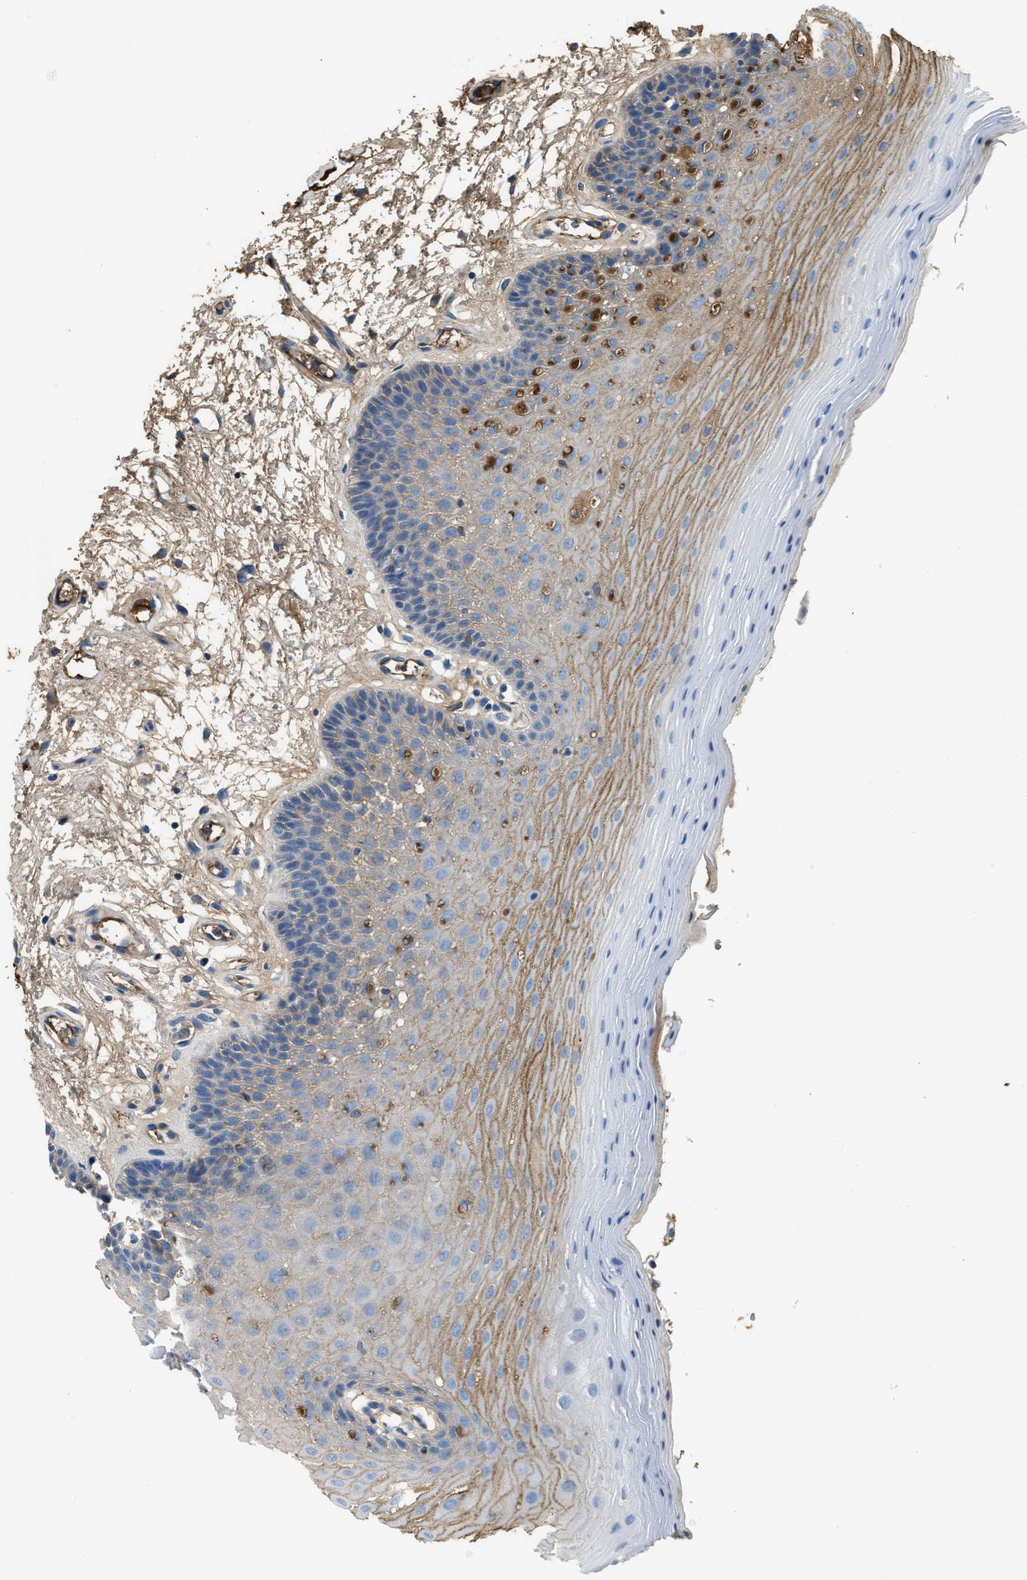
{"staining": {"intensity": "moderate", "quantity": "<25%", "location": "cytoplasmic/membranous"}, "tissue": "oral mucosa", "cell_type": "Squamous epithelial cells", "image_type": "normal", "snomed": [{"axis": "morphology", "description": "Normal tissue, NOS"}, {"axis": "morphology", "description": "Squamous cell carcinoma, NOS"}, {"axis": "topography", "description": "Oral tissue"}, {"axis": "topography", "description": "Head-Neck"}], "caption": "The immunohistochemical stain shows moderate cytoplasmic/membranous positivity in squamous epithelial cells of normal oral mucosa.", "gene": "STC1", "patient": {"sex": "male", "age": 71}}